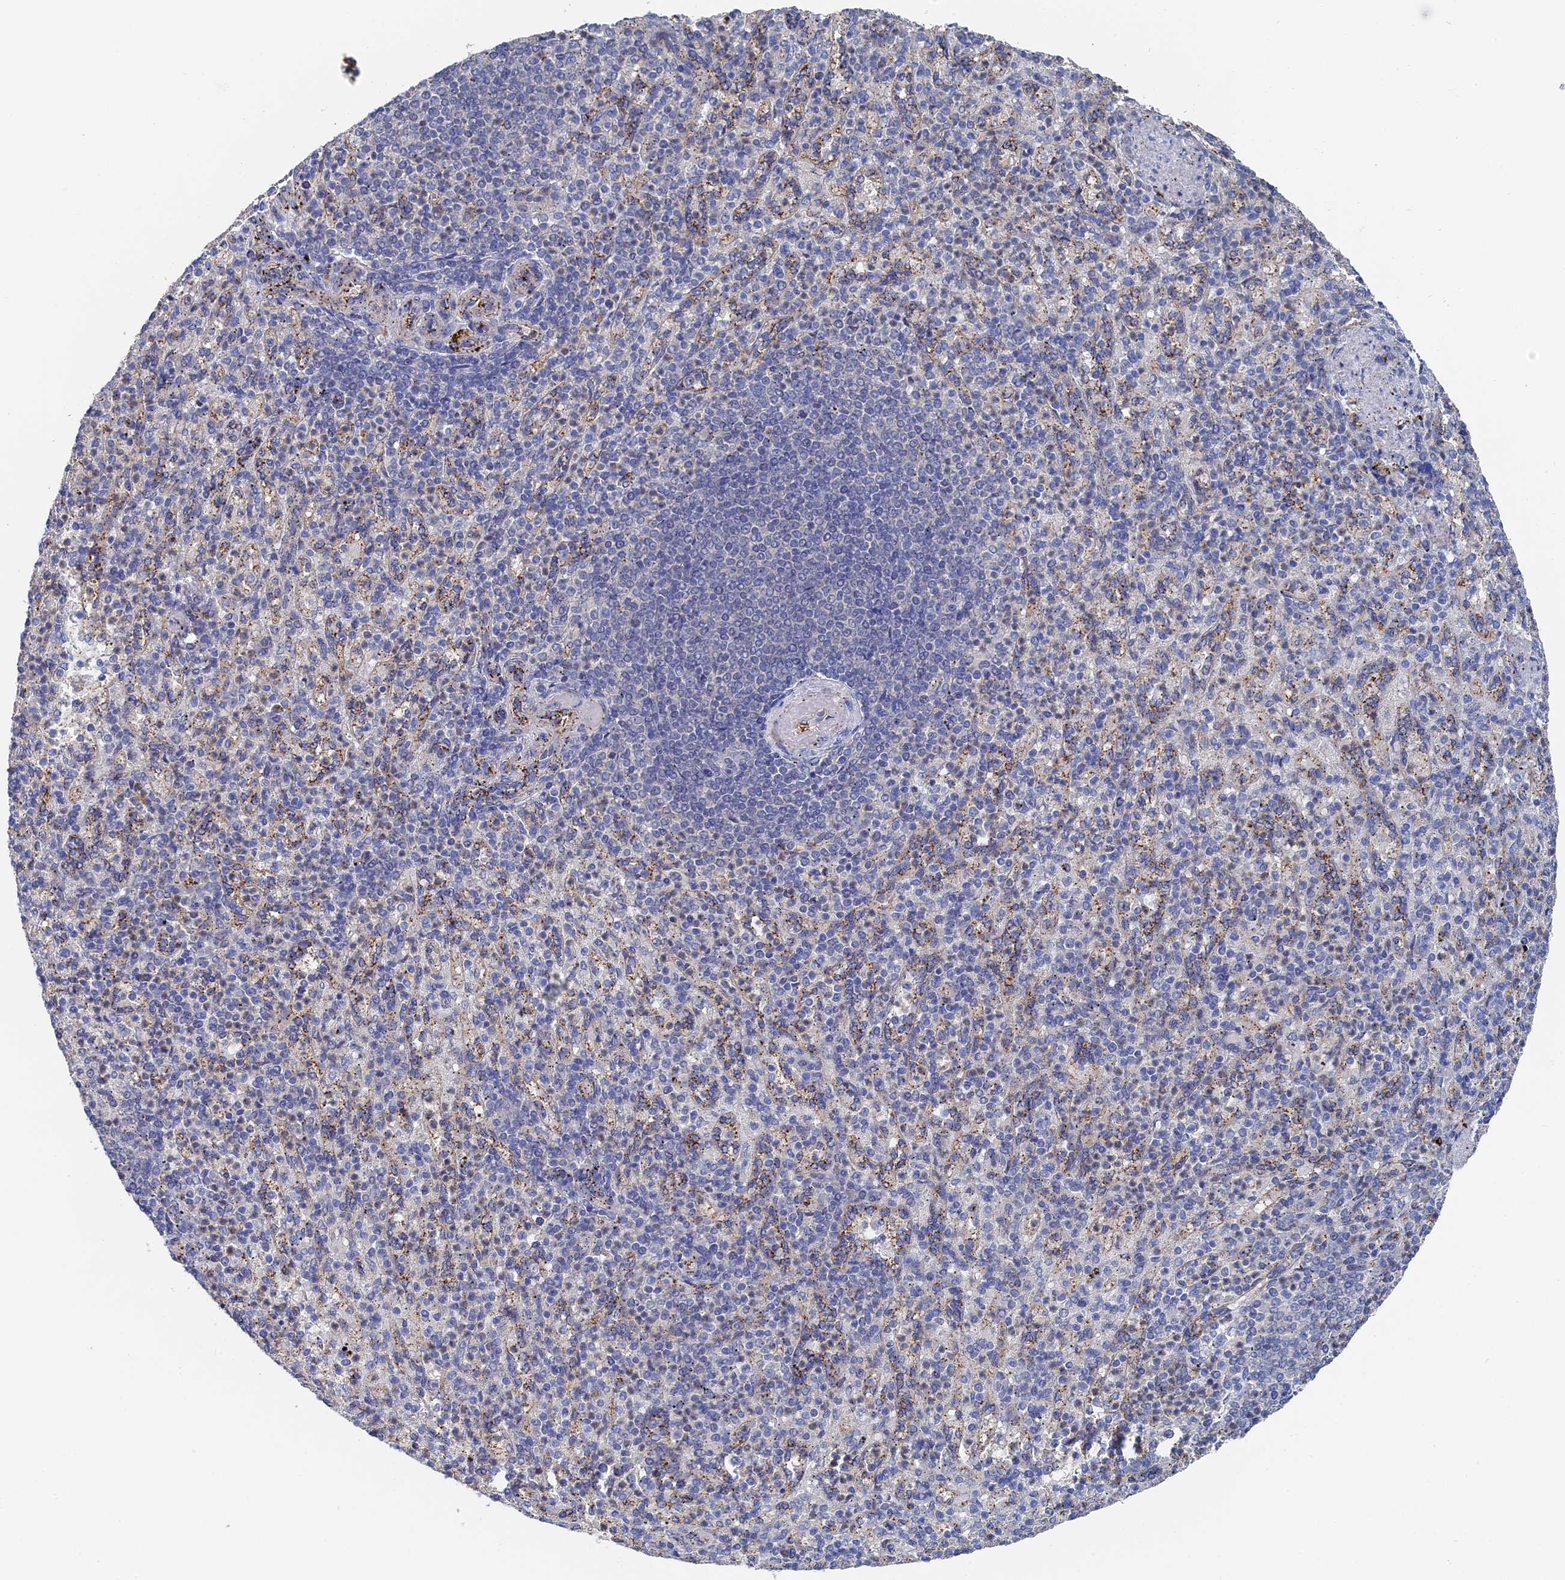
{"staining": {"intensity": "negative", "quantity": "none", "location": "none"}, "tissue": "spleen", "cell_type": "Cells in red pulp", "image_type": "normal", "snomed": [{"axis": "morphology", "description": "Normal tissue, NOS"}, {"axis": "topography", "description": "Spleen"}], "caption": "High magnification brightfield microscopy of benign spleen stained with DAB (brown) and counterstained with hematoxylin (blue): cells in red pulp show no significant staining. (DAB (3,3'-diaminobenzidine) IHC with hematoxylin counter stain).", "gene": "MTHFSD", "patient": {"sex": "female", "age": 74}}